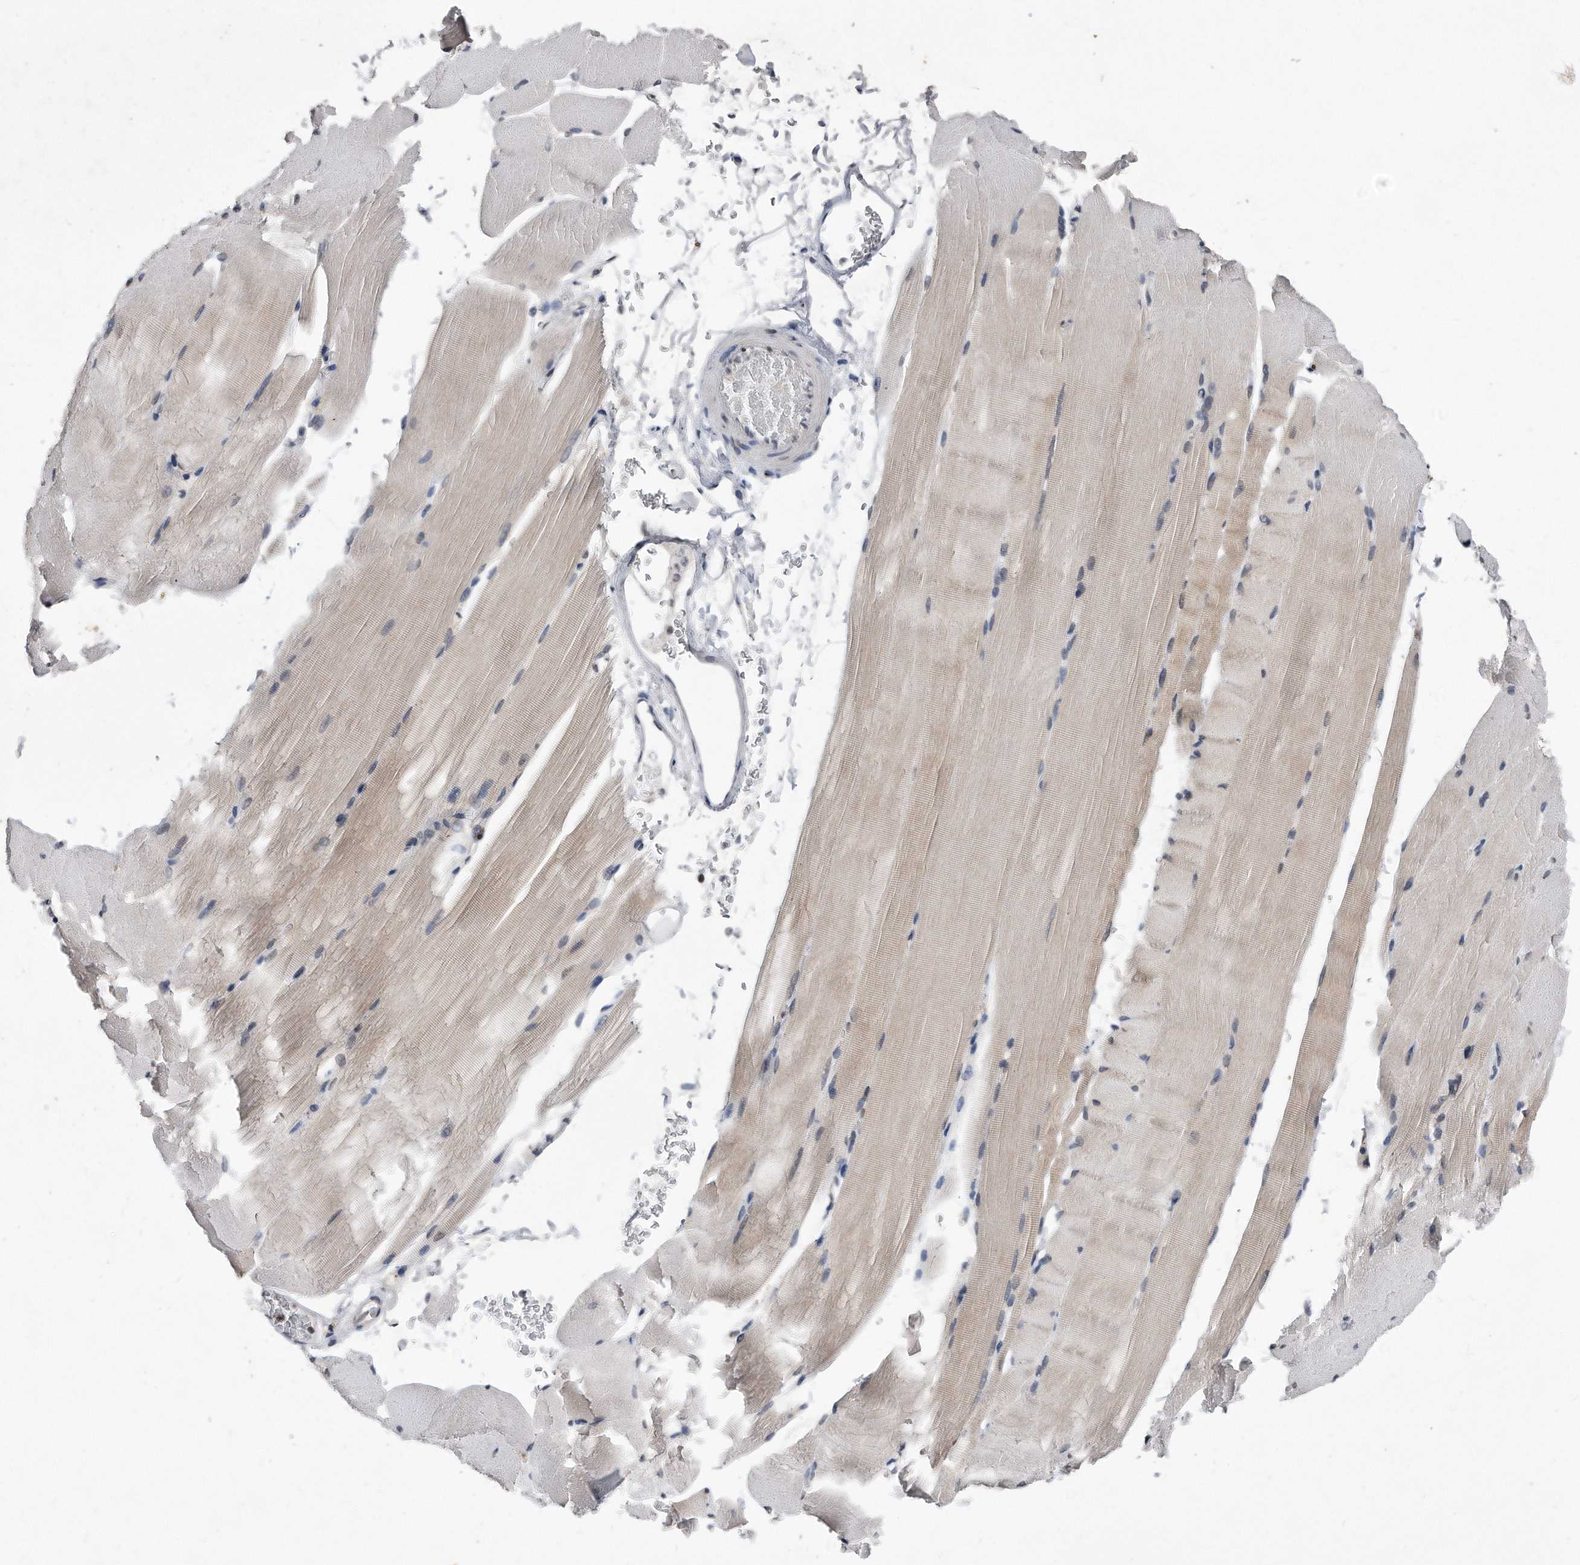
{"staining": {"intensity": "weak", "quantity": "<25%", "location": "cytoplasmic/membranous"}, "tissue": "skeletal muscle", "cell_type": "Myocytes", "image_type": "normal", "snomed": [{"axis": "morphology", "description": "Normal tissue, NOS"}, {"axis": "topography", "description": "Skeletal muscle"}, {"axis": "topography", "description": "Parathyroid gland"}], "caption": "Image shows no significant protein positivity in myocytes of unremarkable skeletal muscle. The staining is performed using DAB brown chromogen with nuclei counter-stained in using hematoxylin.", "gene": "DAB1", "patient": {"sex": "female", "age": 37}}